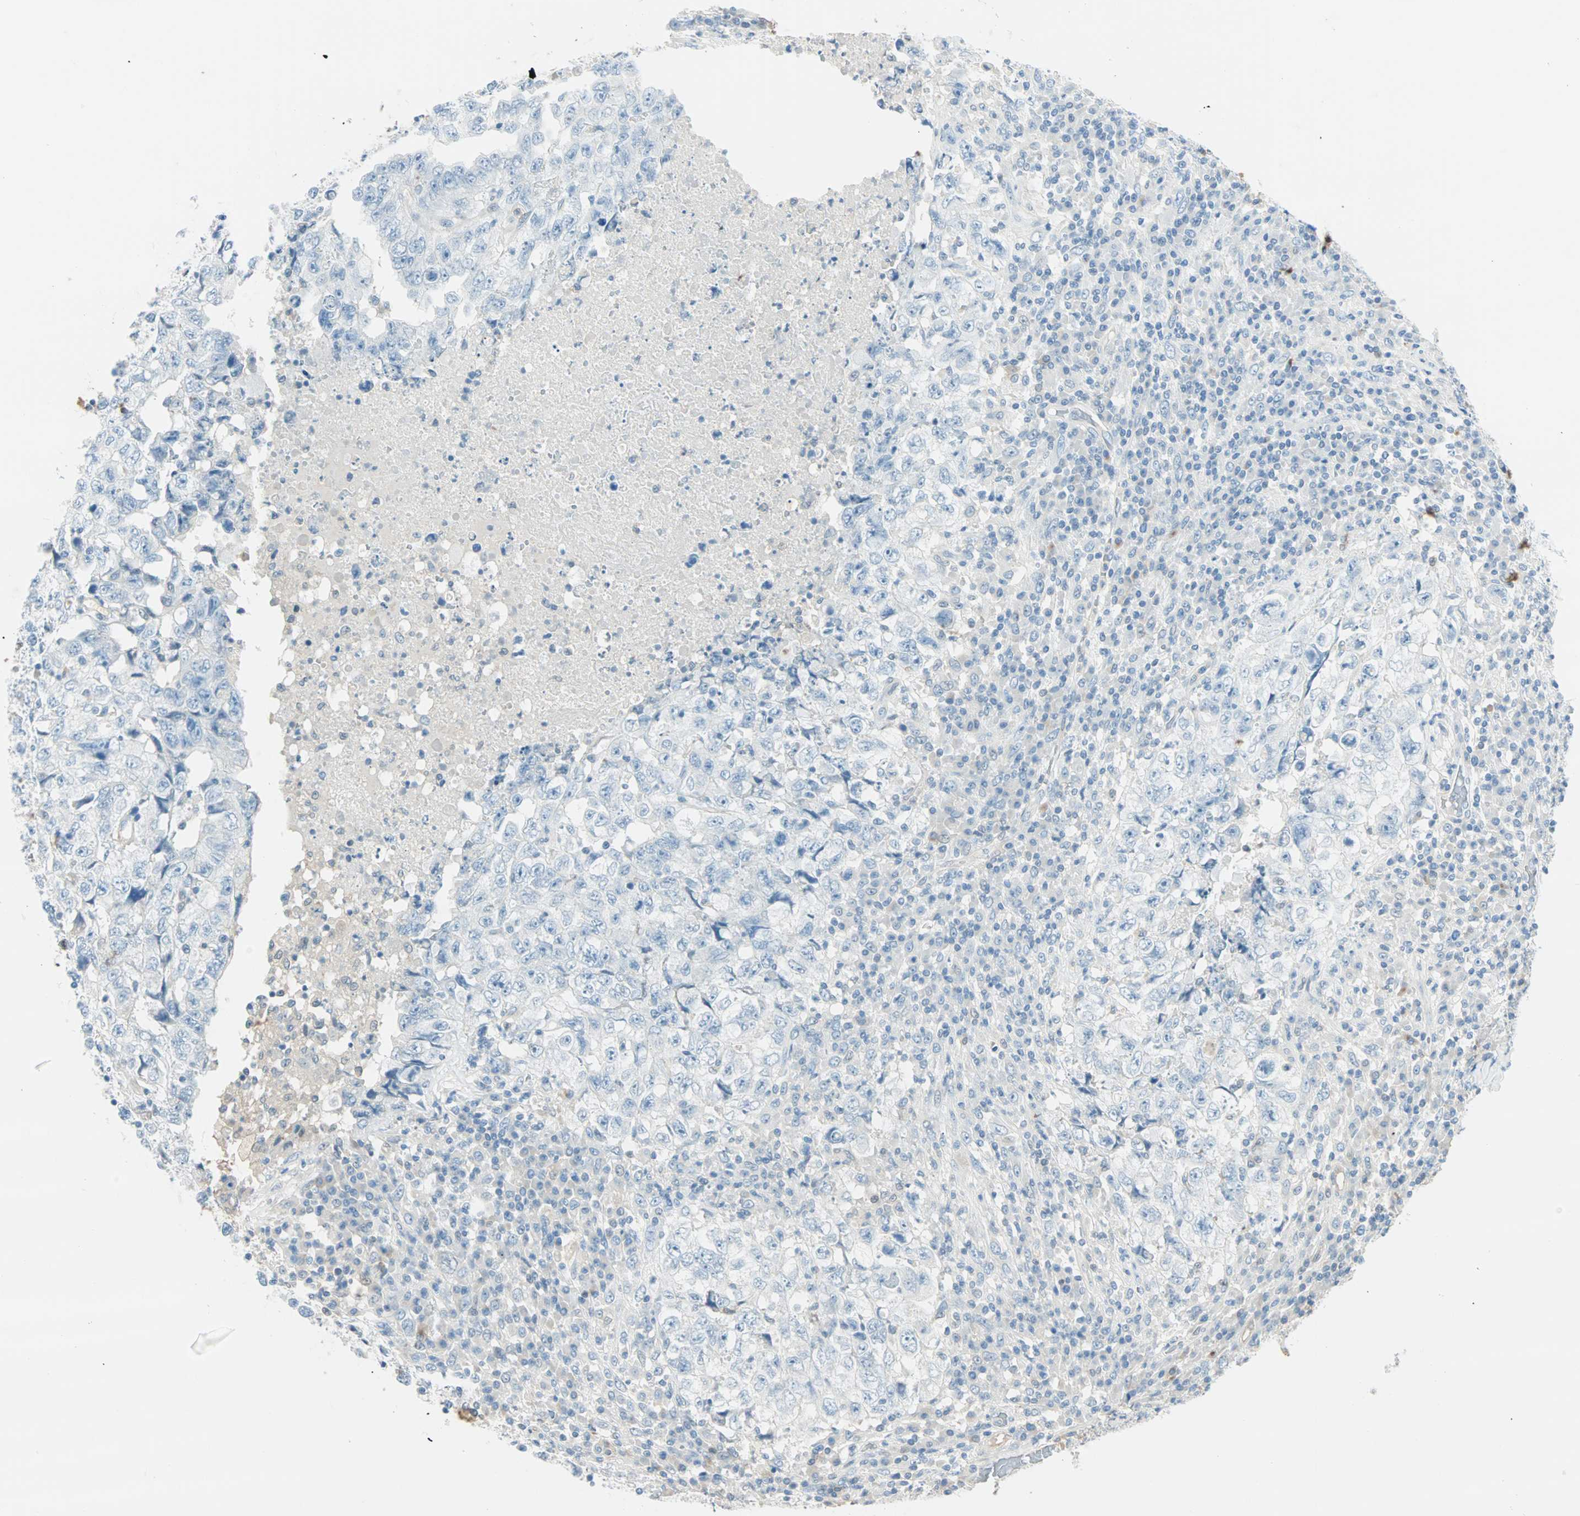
{"staining": {"intensity": "negative", "quantity": "none", "location": "none"}, "tissue": "testis cancer", "cell_type": "Tumor cells", "image_type": "cancer", "snomed": [{"axis": "morphology", "description": "Necrosis, NOS"}, {"axis": "morphology", "description": "Carcinoma, Embryonal, NOS"}, {"axis": "topography", "description": "Testis"}], "caption": "Tumor cells are negative for protein expression in human testis cancer (embryonal carcinoma).", "gene": "S100A1", "patient": {"sex": "male", "age": 19}}